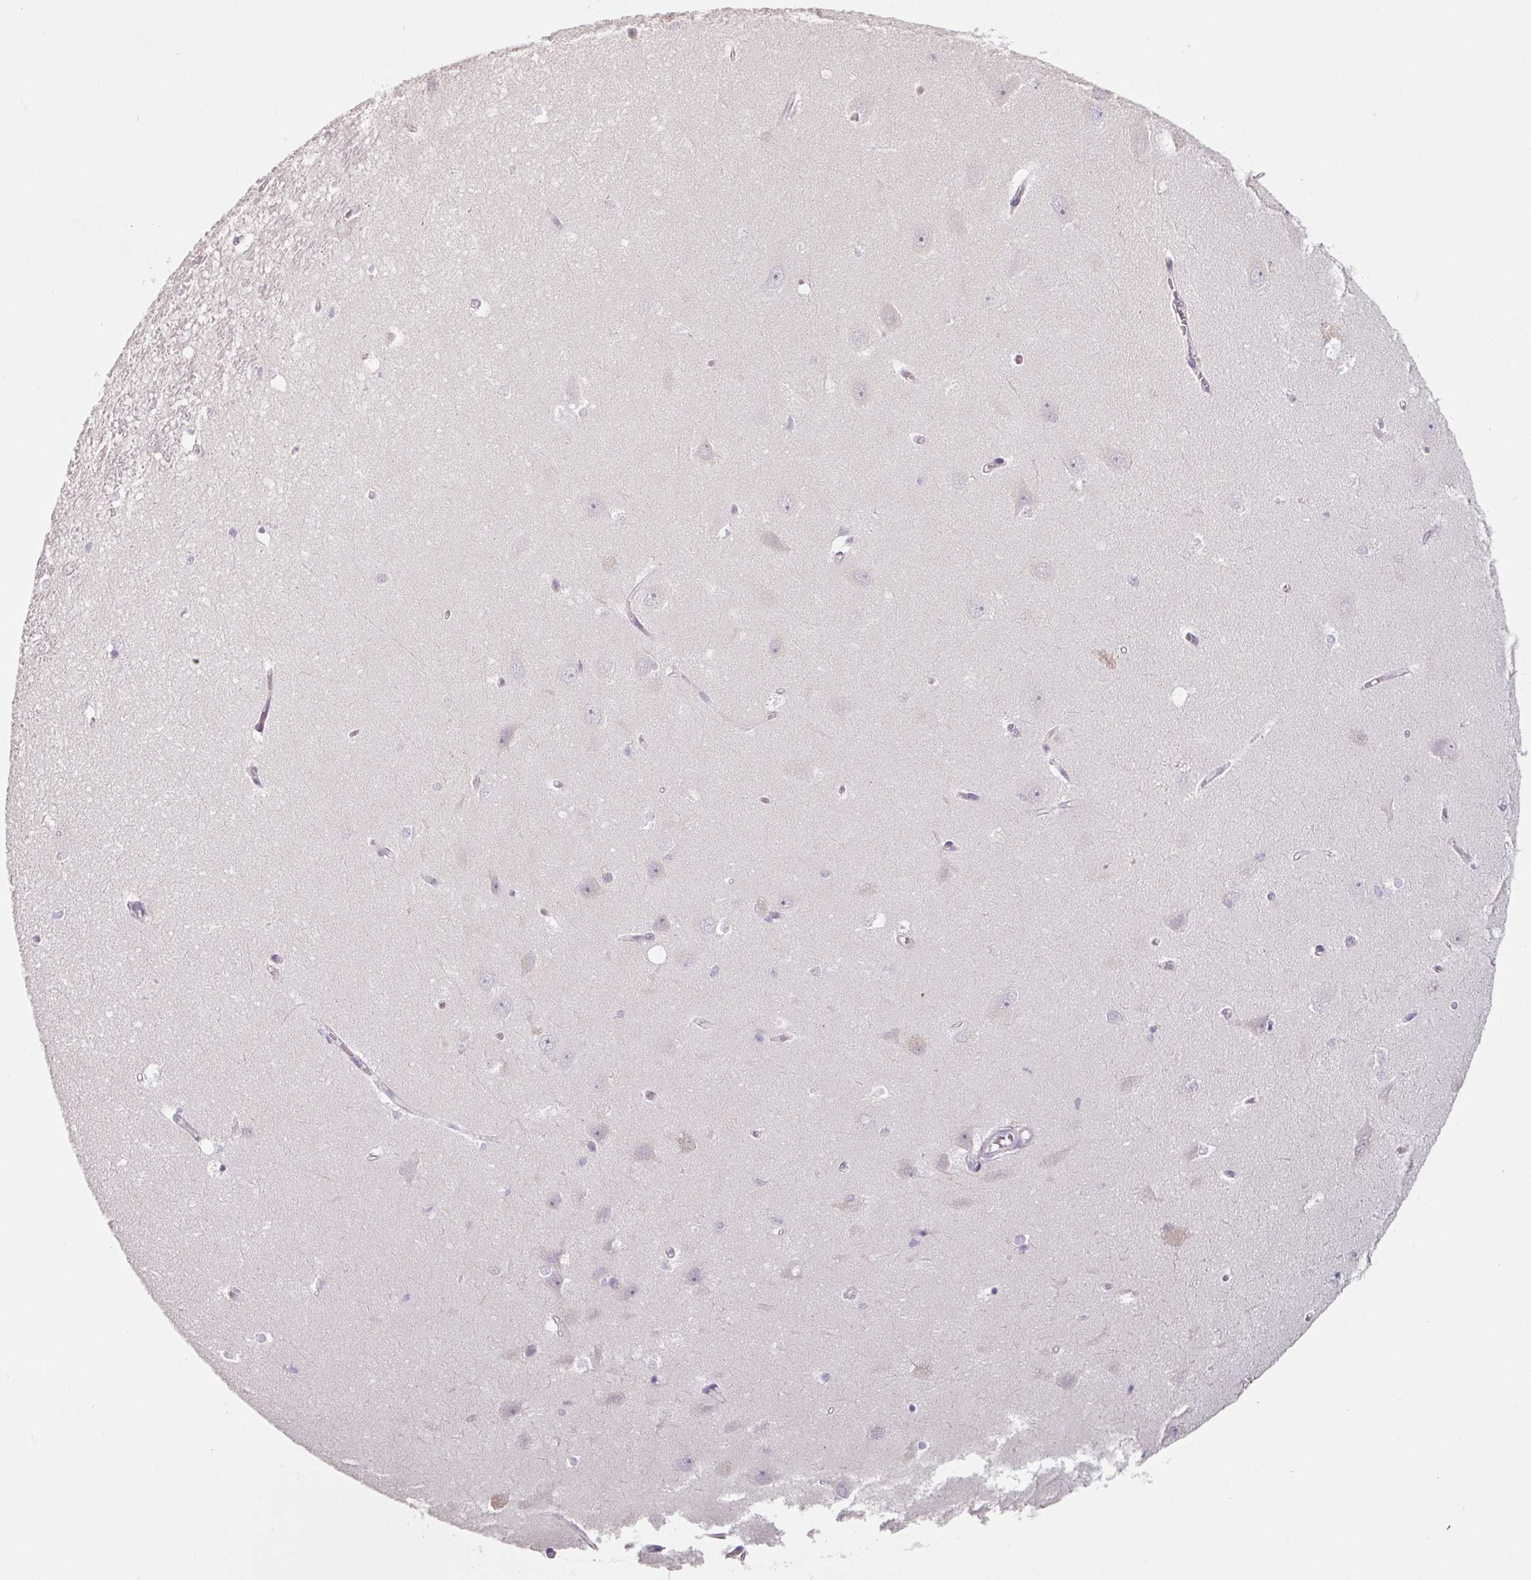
{"staining": {"intensity": "negative", "quantity": "none", "location": "none"}, "tissue": "hippocampus", "cell_type": "Glial cells", "image_type": "normal", "snomed": [{"axis": "morphology", "description": "Normal tissue, NOS"}, {"axis": "topography", "description": "Hippocampus"}], "caption": "Glial cells show no significant protein staining in unremarkable hippocampus. (Brightfield microscopy of DAB (3,3'-diaminobenzidine) IHC at high magnification).", "gene": "ZBTB6", "patient": {"sex": "female", "age": 64}}